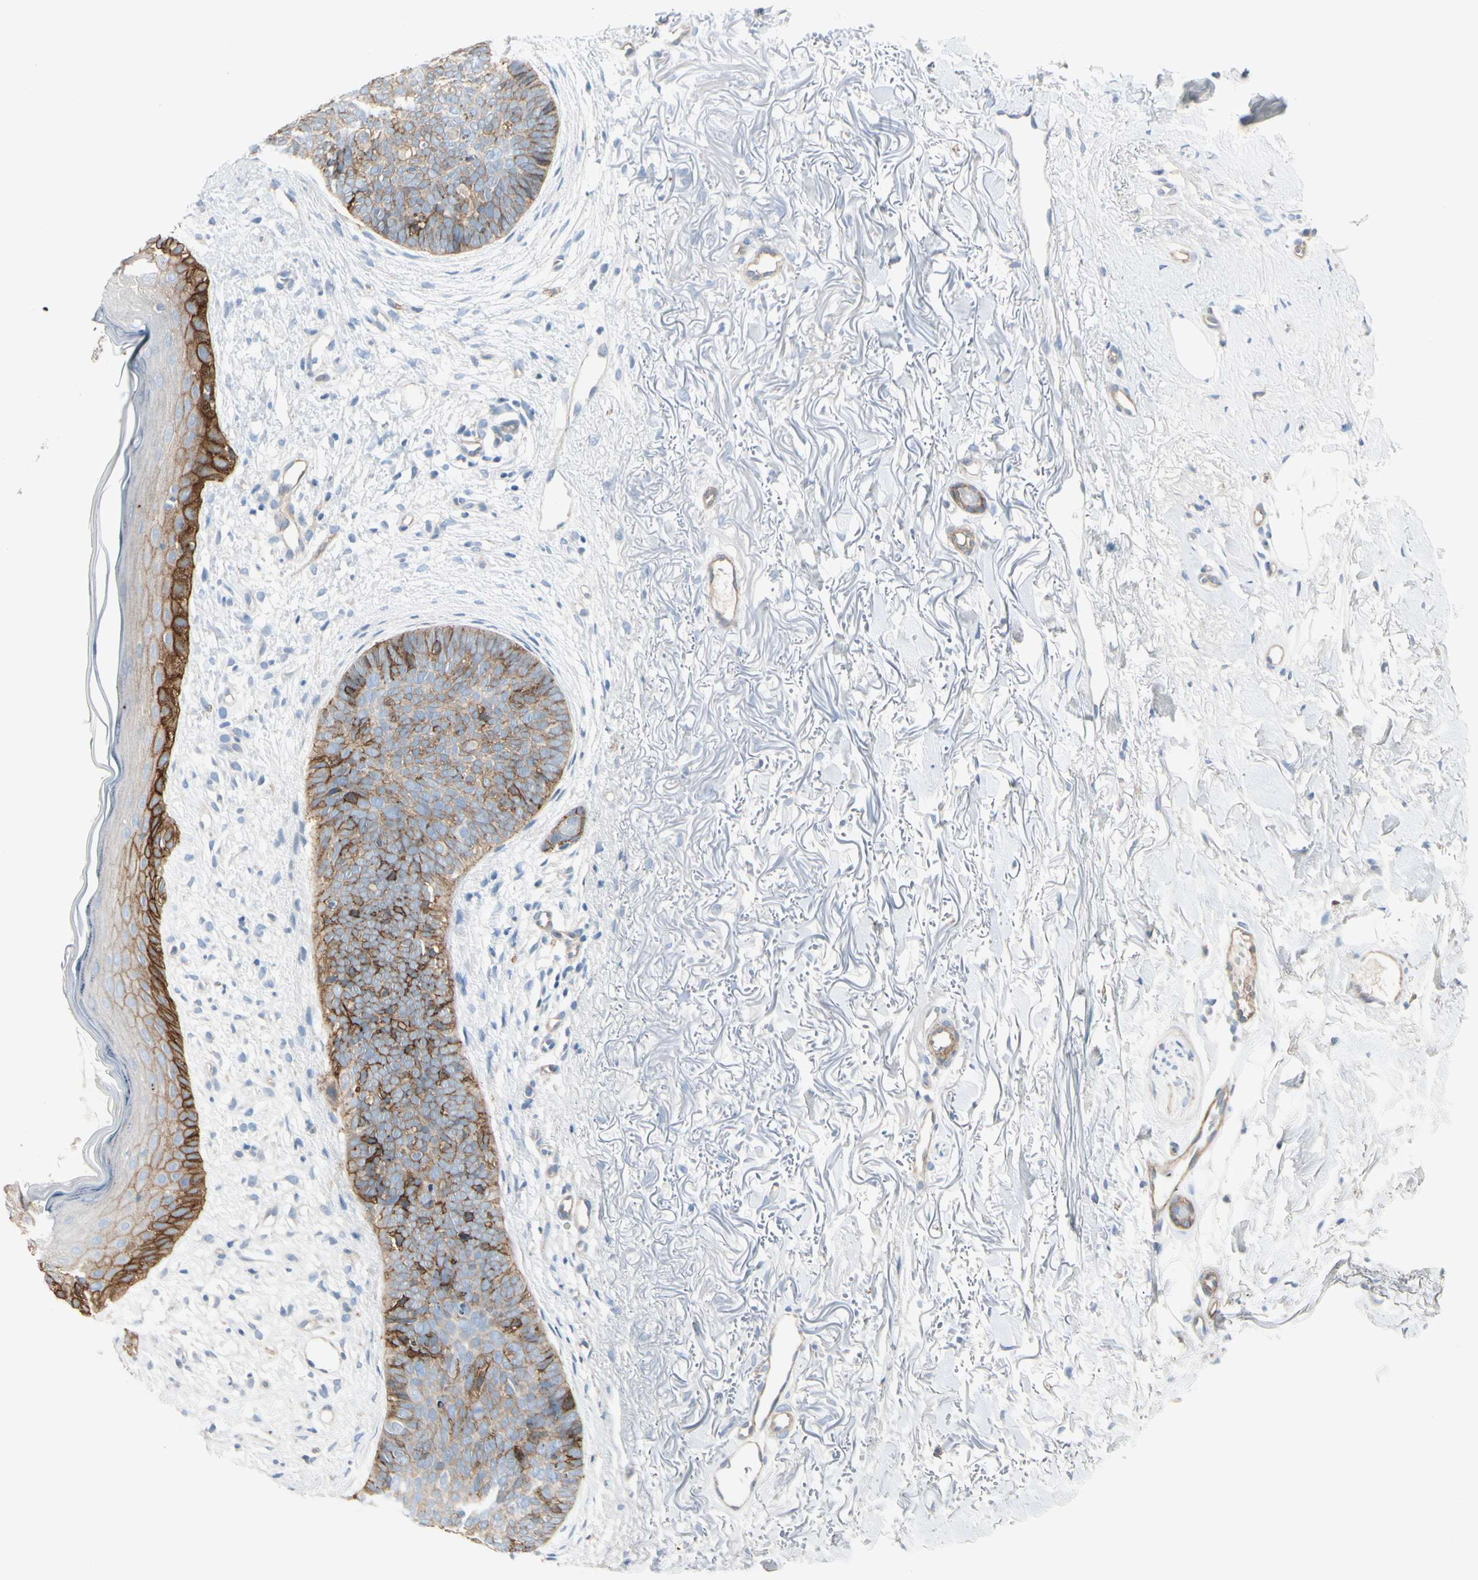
{"staining": {"intensity": "moderate", "quantity": ">75%", "location": "cytoplasmic/membranous"}, "tissue": "skin cancer", "cell_type": "Tumor cells", "image_type": "cancer", "snomed": [{"axis": "morphology", "description": "Basal cell carcinoma"}, {"axis": "topography", "description": "Skin"}], "caption": "A medium amount of moderate cytoplasmic/membranous staining is seen in about >75% of tumor cells in skin basal cell carcinoma tissue.", "gene": "ITGA3", "patient": {"sex": "female", "age": 70}}